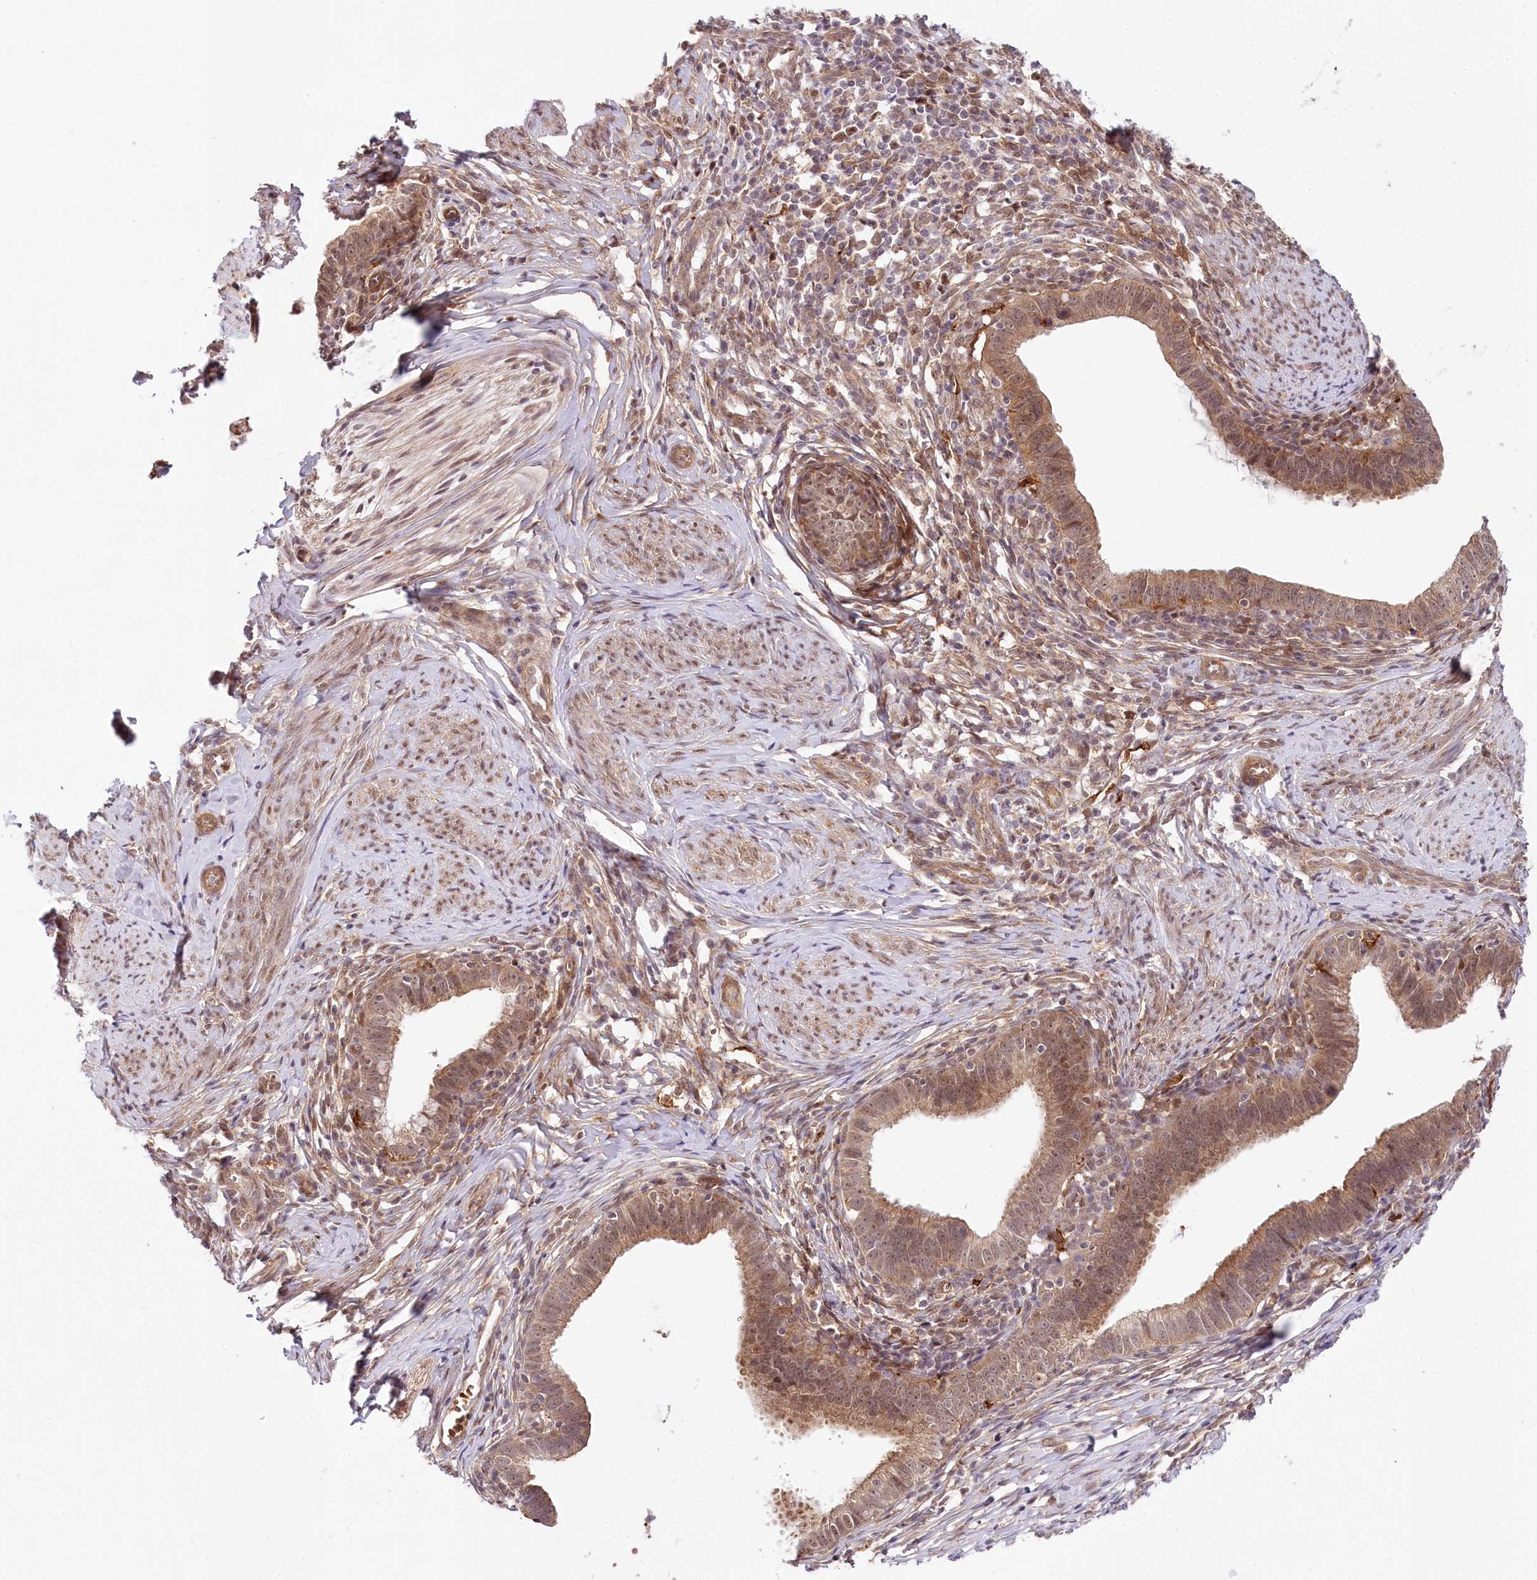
{"staining": {"intensity": "moderate", "quantity": ">75%", "location": "cytoplasmic/membranous,nuclear"}, "tissue": "cervical cancer", "cell_type": "Tumor cells", "image_type": "cancer", "snomed": [{"axis": "morphology", "description": "Adenocarcinoma, NOS"}, {"axis": "topography", "description": "Cervix"}], "caption": "Approximately >75% of tumor cells in cervical adenocarcinoma display moderate cytoplasmic/membranous and nuclear protein positivity as visualized by brown immunohistochemical staining.", "gene": "TUBGCP2", "patient": {"sex": "female", "age": 36}}